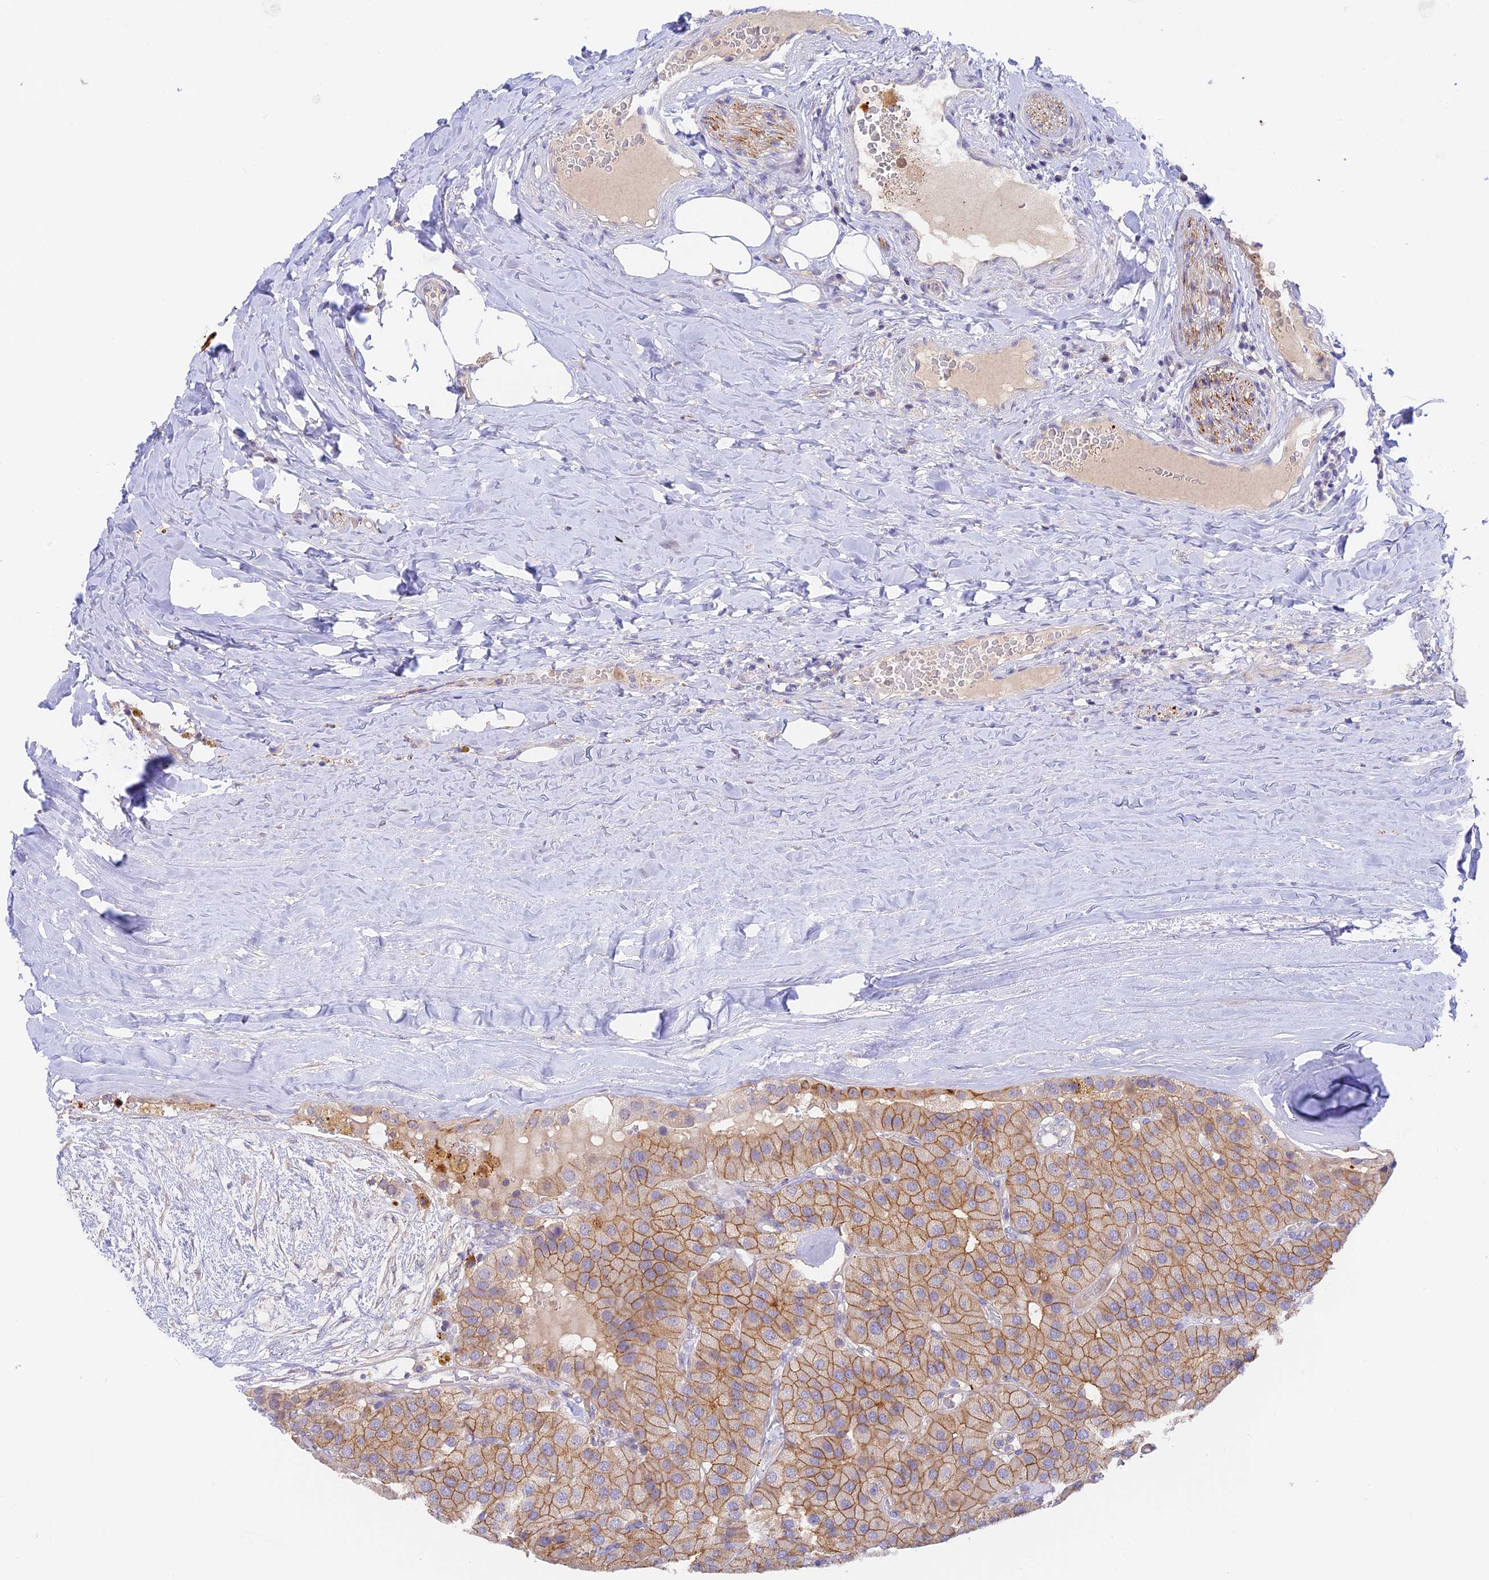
{"staining": {"intensity": "moderate", "quantity": ">75%", "location": "cytoplasmic/membranous"}, "tissue": "parathyroid gland", "cell_type": "Glandular cells", "image_type": "normal", "snomed": [{"axis": "morphology", "description": "Normal tissue, NOS"}, {"axis": "morphology", "description": "Adenoma, NOS"}, {"axis": "topography", "description": "Parathyroid gland"}], "caption": "This histopathology image exhibits immunohistochemistry staining of unremarkable parathyroid gland, with medium moderate cytoplasmic/membranous staining in about >75% of glandular cells.", "gene": "CAMSAP3", "patient": {"sex": "female", "age": 86}}